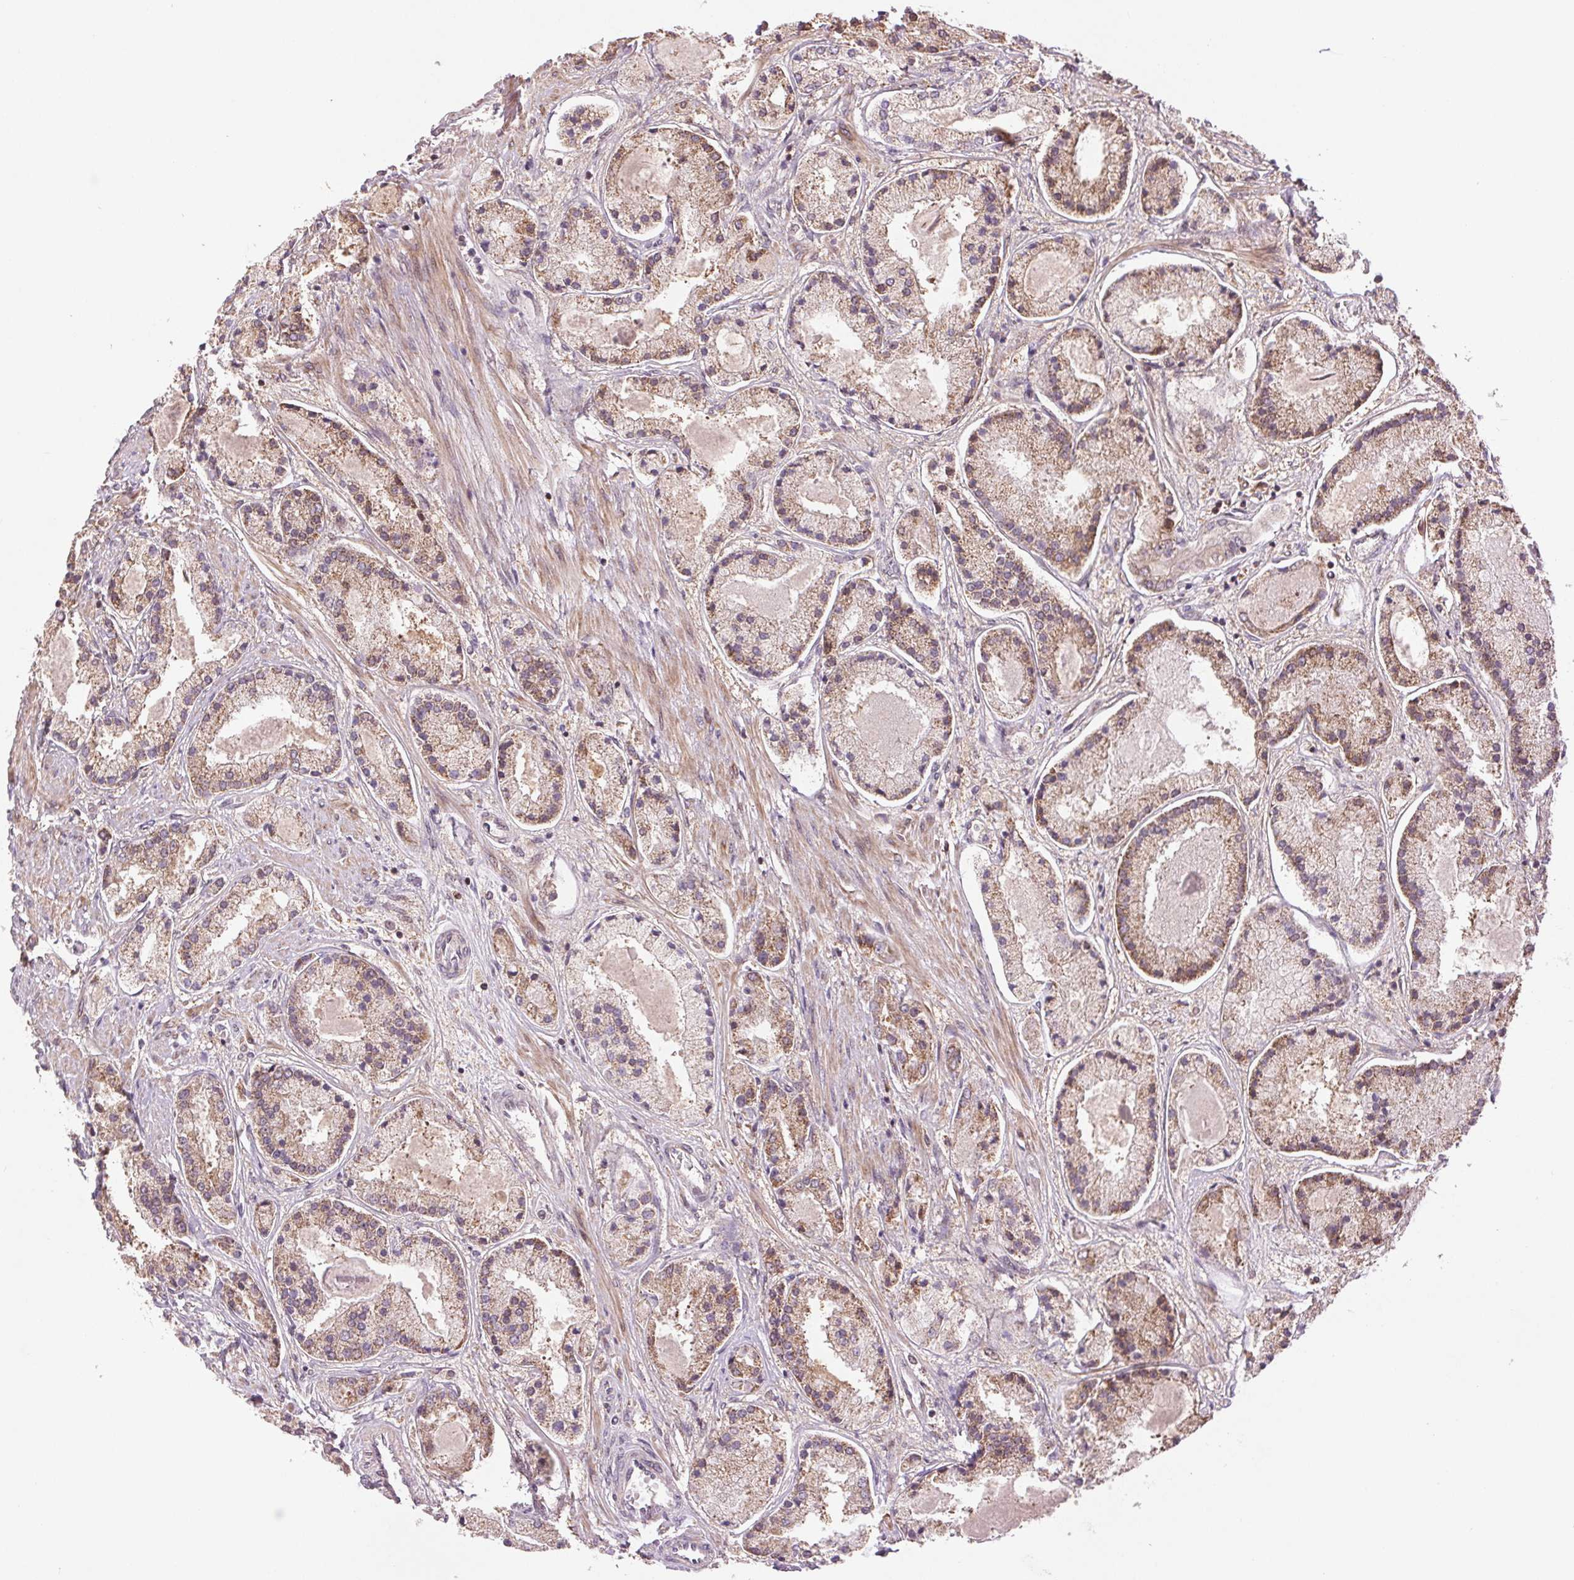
{"staining": {"intensity": "weak", "quantity": ">75%", "location": "cytoplasmic/membranous"}, "tissue": "prostate cancer", "cell_type": "Tumor cells", "image_type": "cancer", "snomed": [{"axis": "morphology", "description": "Adenocarcinoma, High grade"}, {"axis": "topography", "description": "Prostate"}], "caption": "Weak cytoplasmic/membranous expression for a protein is appreciated in about >75% of tumor cells of prostate adenocarcinoma (high-grade) using immunohistochemistry (IHC).", "gene": "BTF3L4", "patient": {"sex": "male", "age": 67}}